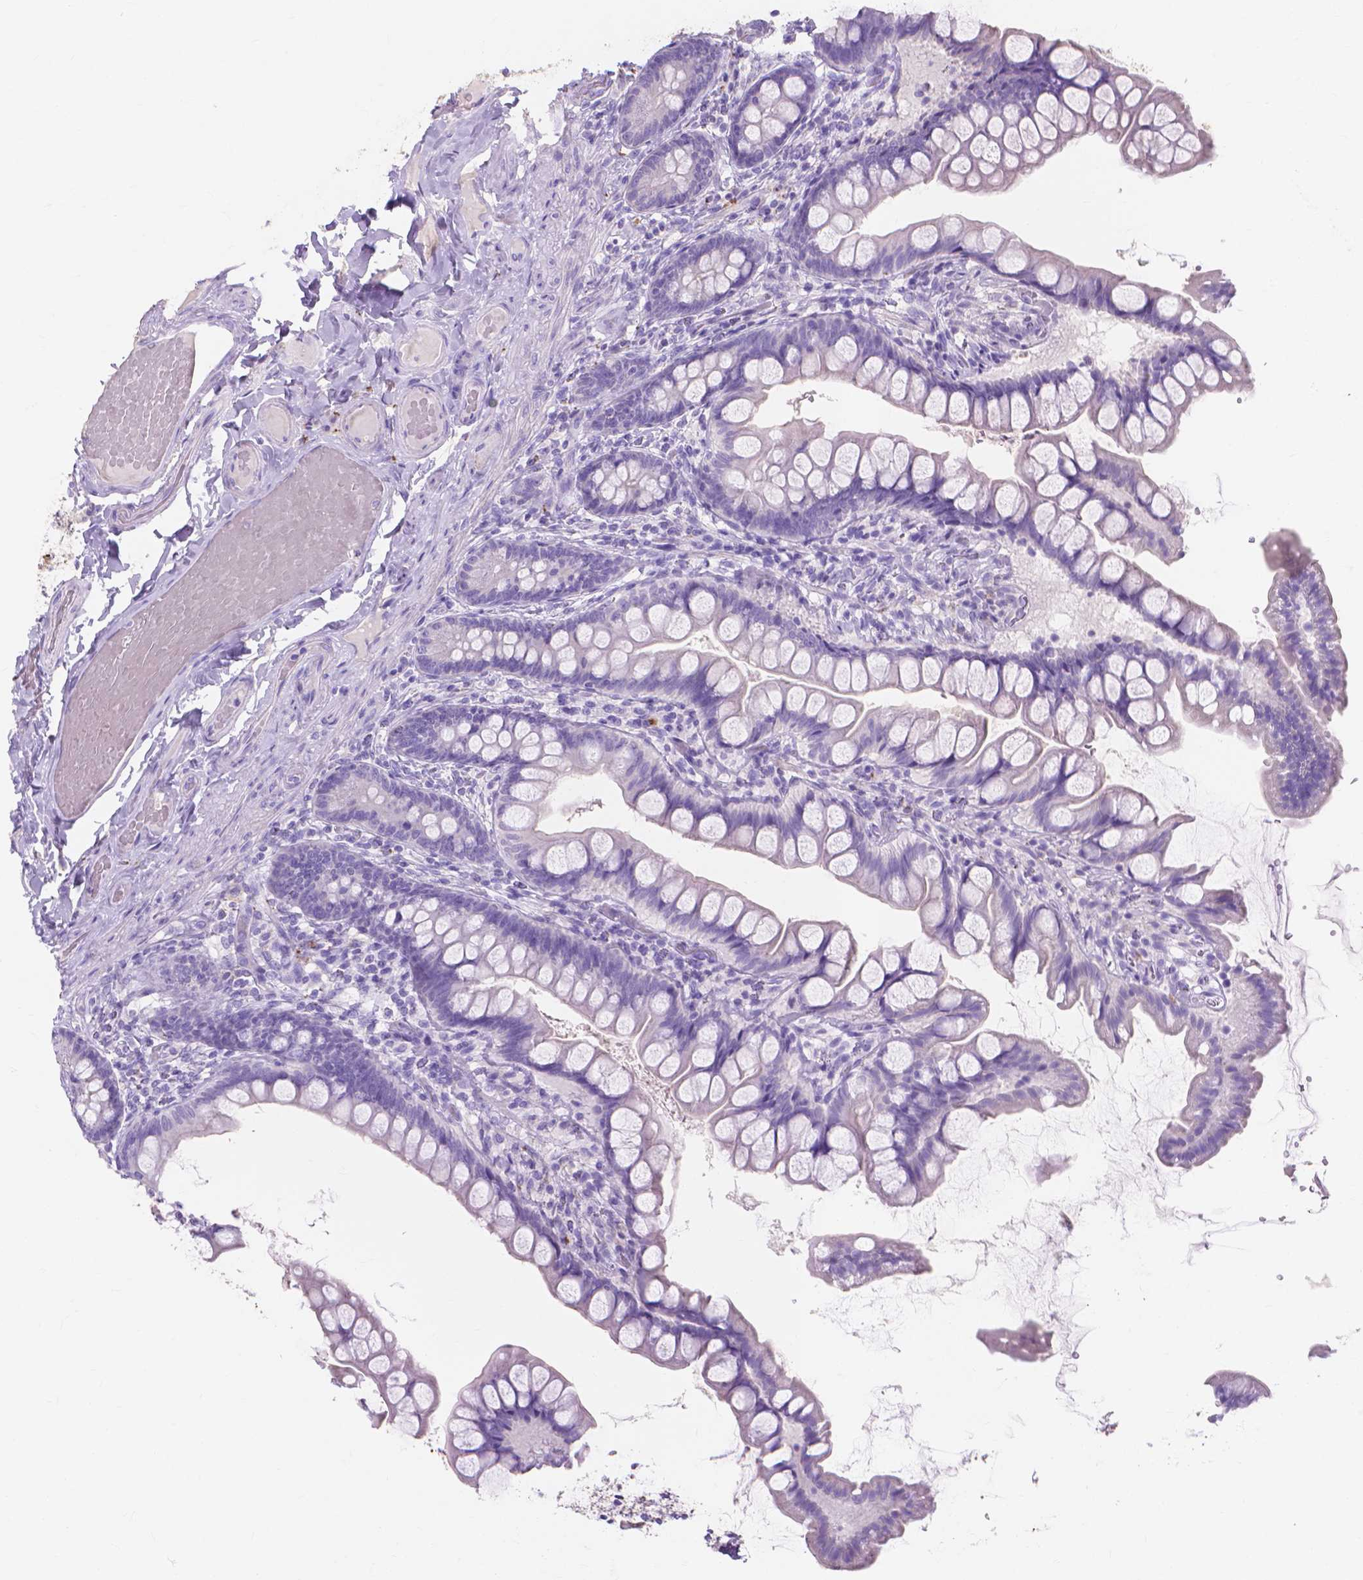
{"staining": {"intensity": "moderate", "quantity": "<25%", "location": "cytoplasmic/membranous"}, "tissue": "small intestine", "cell_type": "Glandular cells", "image_type": "normal", "snomed": [{"axis": "morphology", "description": "Normal tissue, NOS"}, {"axis": "topography", "description": "Small intestine"}], "caption": "Small intestine stained with immunohistochemistry (IHC) shows moderate cytoplasmic/membranous staining in approximately <25% of glandular cells. The staining was performed using DAB, with brown indicating positive protein expression. Nuclei are stained blue with hematoxylin.", "gene": "MMP11", "patient": {"sex": "male", "age": 70}}